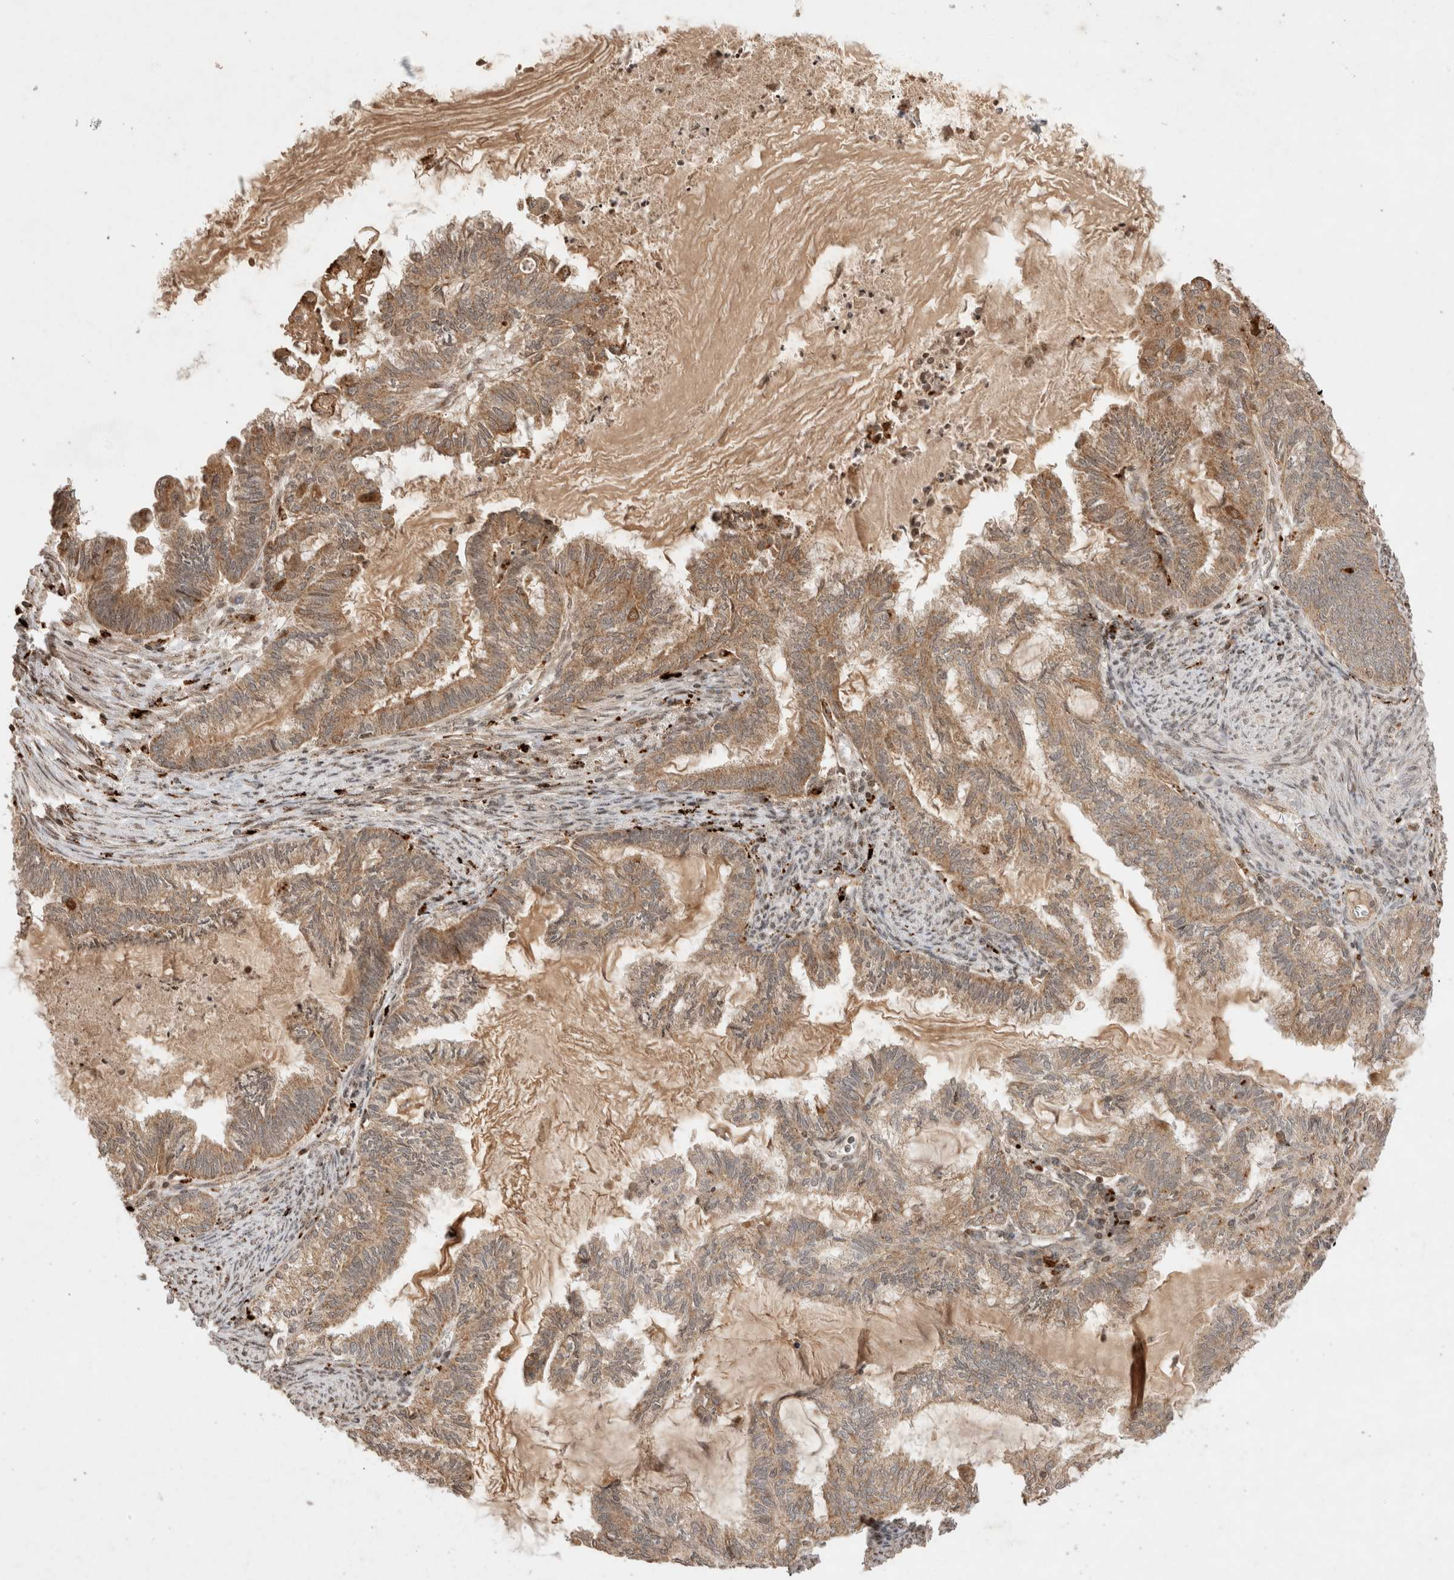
{"staining": {"intensity": "moderate", "quantity": ">75%", "location": "cytoplasmic/membranous"}, "tissue": "endometrial cancer", "cell_type": "Tumor cells", "image_type": "cancer", "snomed": [{"axis": "morphology", "description": "Adenocarcinoma, NOS"}, {"axis": "topography", "description": "Endometrium"}], "caption": "Protein staining by IHC exhibits moderate cytoplasmic/membranous positivity in approximately >75% of tumor cells in adenocarcinoma (endometrial).", "gene": "FAM221A", "patient": {"sex": "female", "age": 86}}